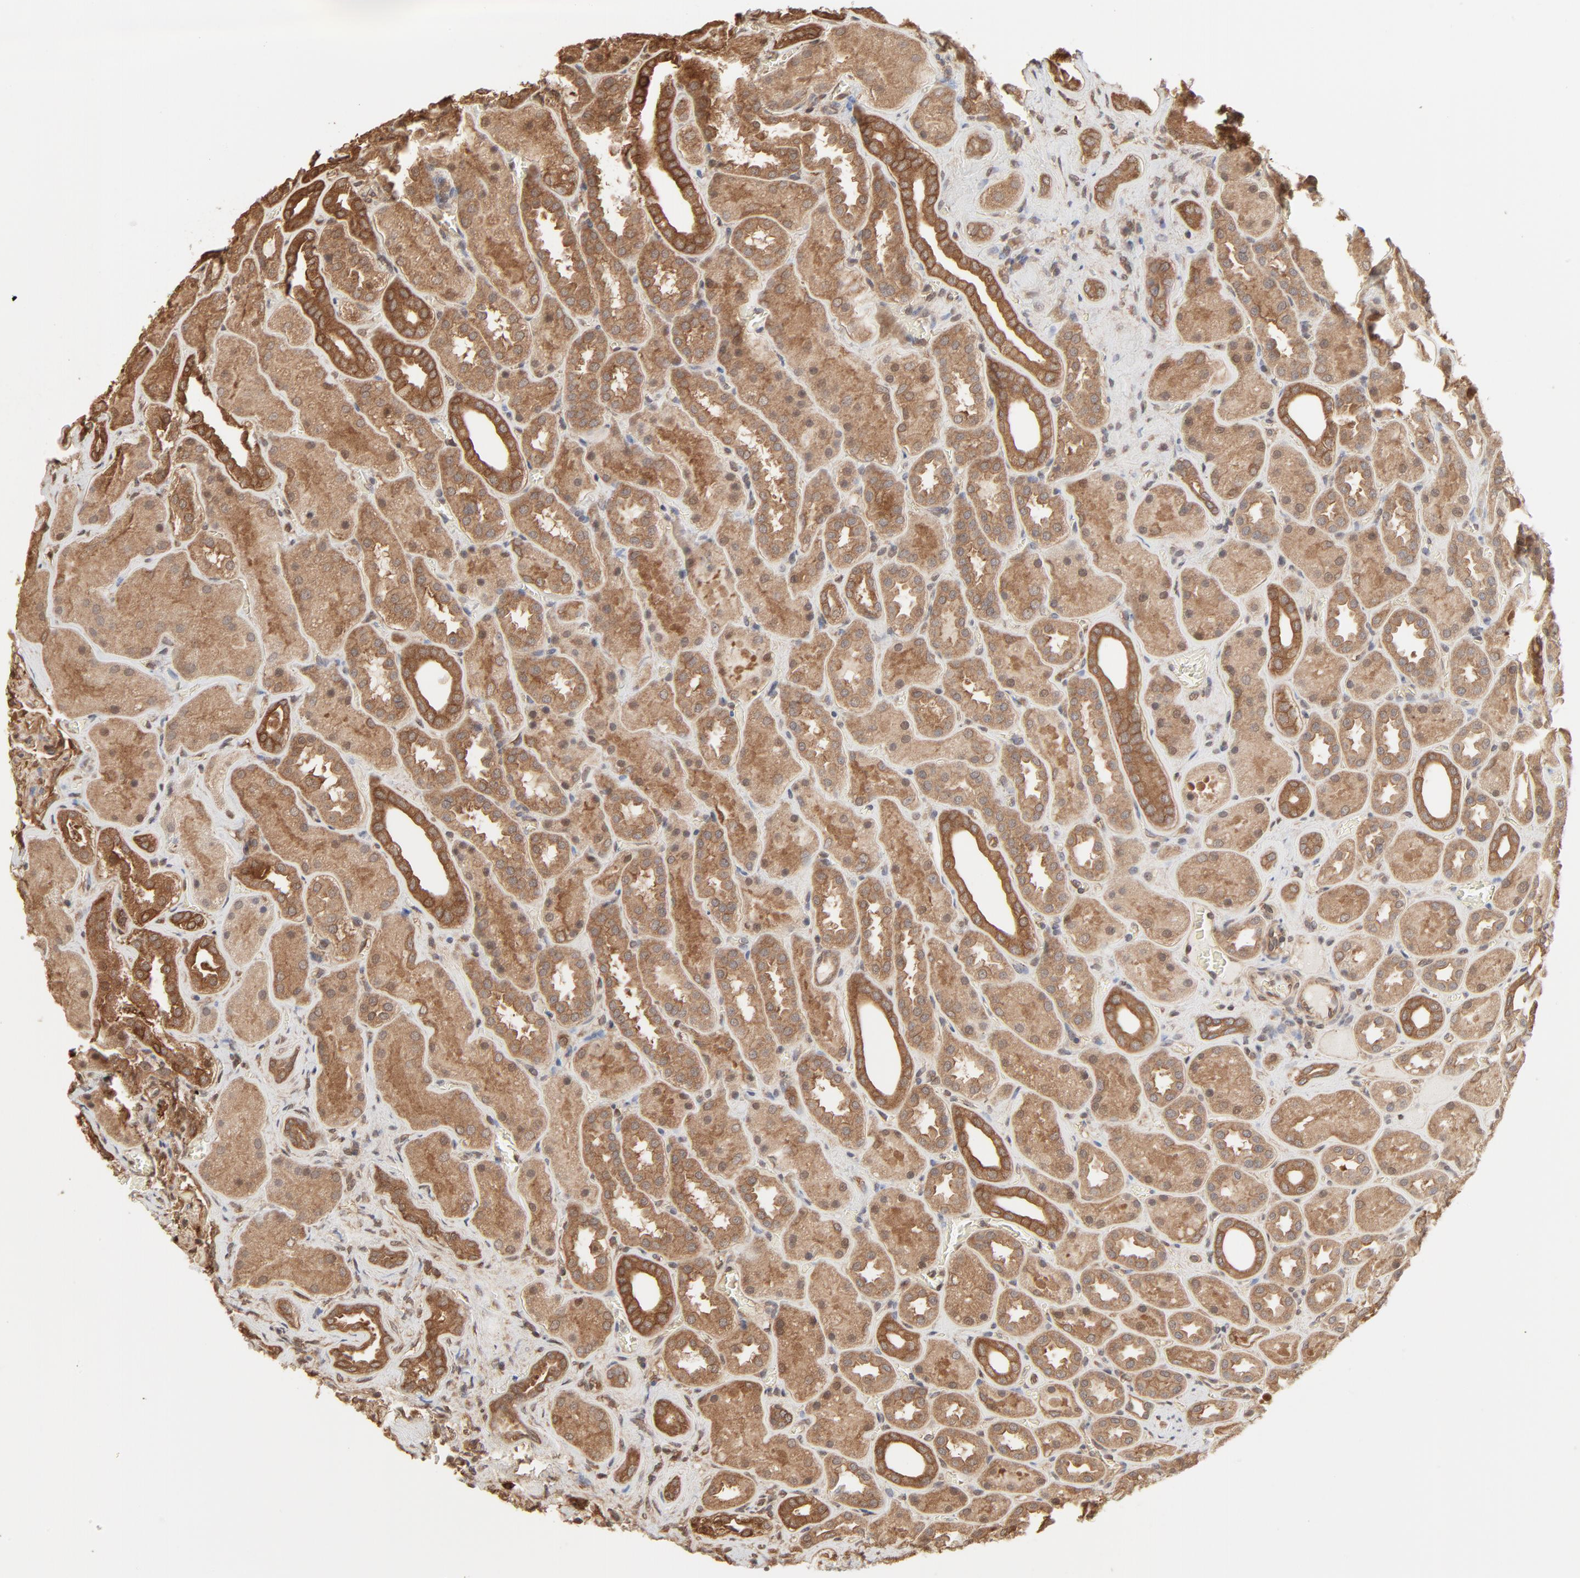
{"staining": {"intensity": "weak", "quantity": ">75%", "location": "cytoplasmic/membranous"}, "tissue": "kidney", "cell_type": "Cells in glomeruli", "image_type": "normal", "snomed": [{"axis": "morphology", "description": "Normal tissue, NOS"}, {"axis": "topography", "description": "Kidney"}], "caption": "An IHC image of unremarkable tissue is shown. Protein staining in brown shows weak cytoplasmic/membranous positivity in kidney within cells in glomeruli.", "gene": "PPP2CA", "patient": {"sex": "male", "age": 28}}